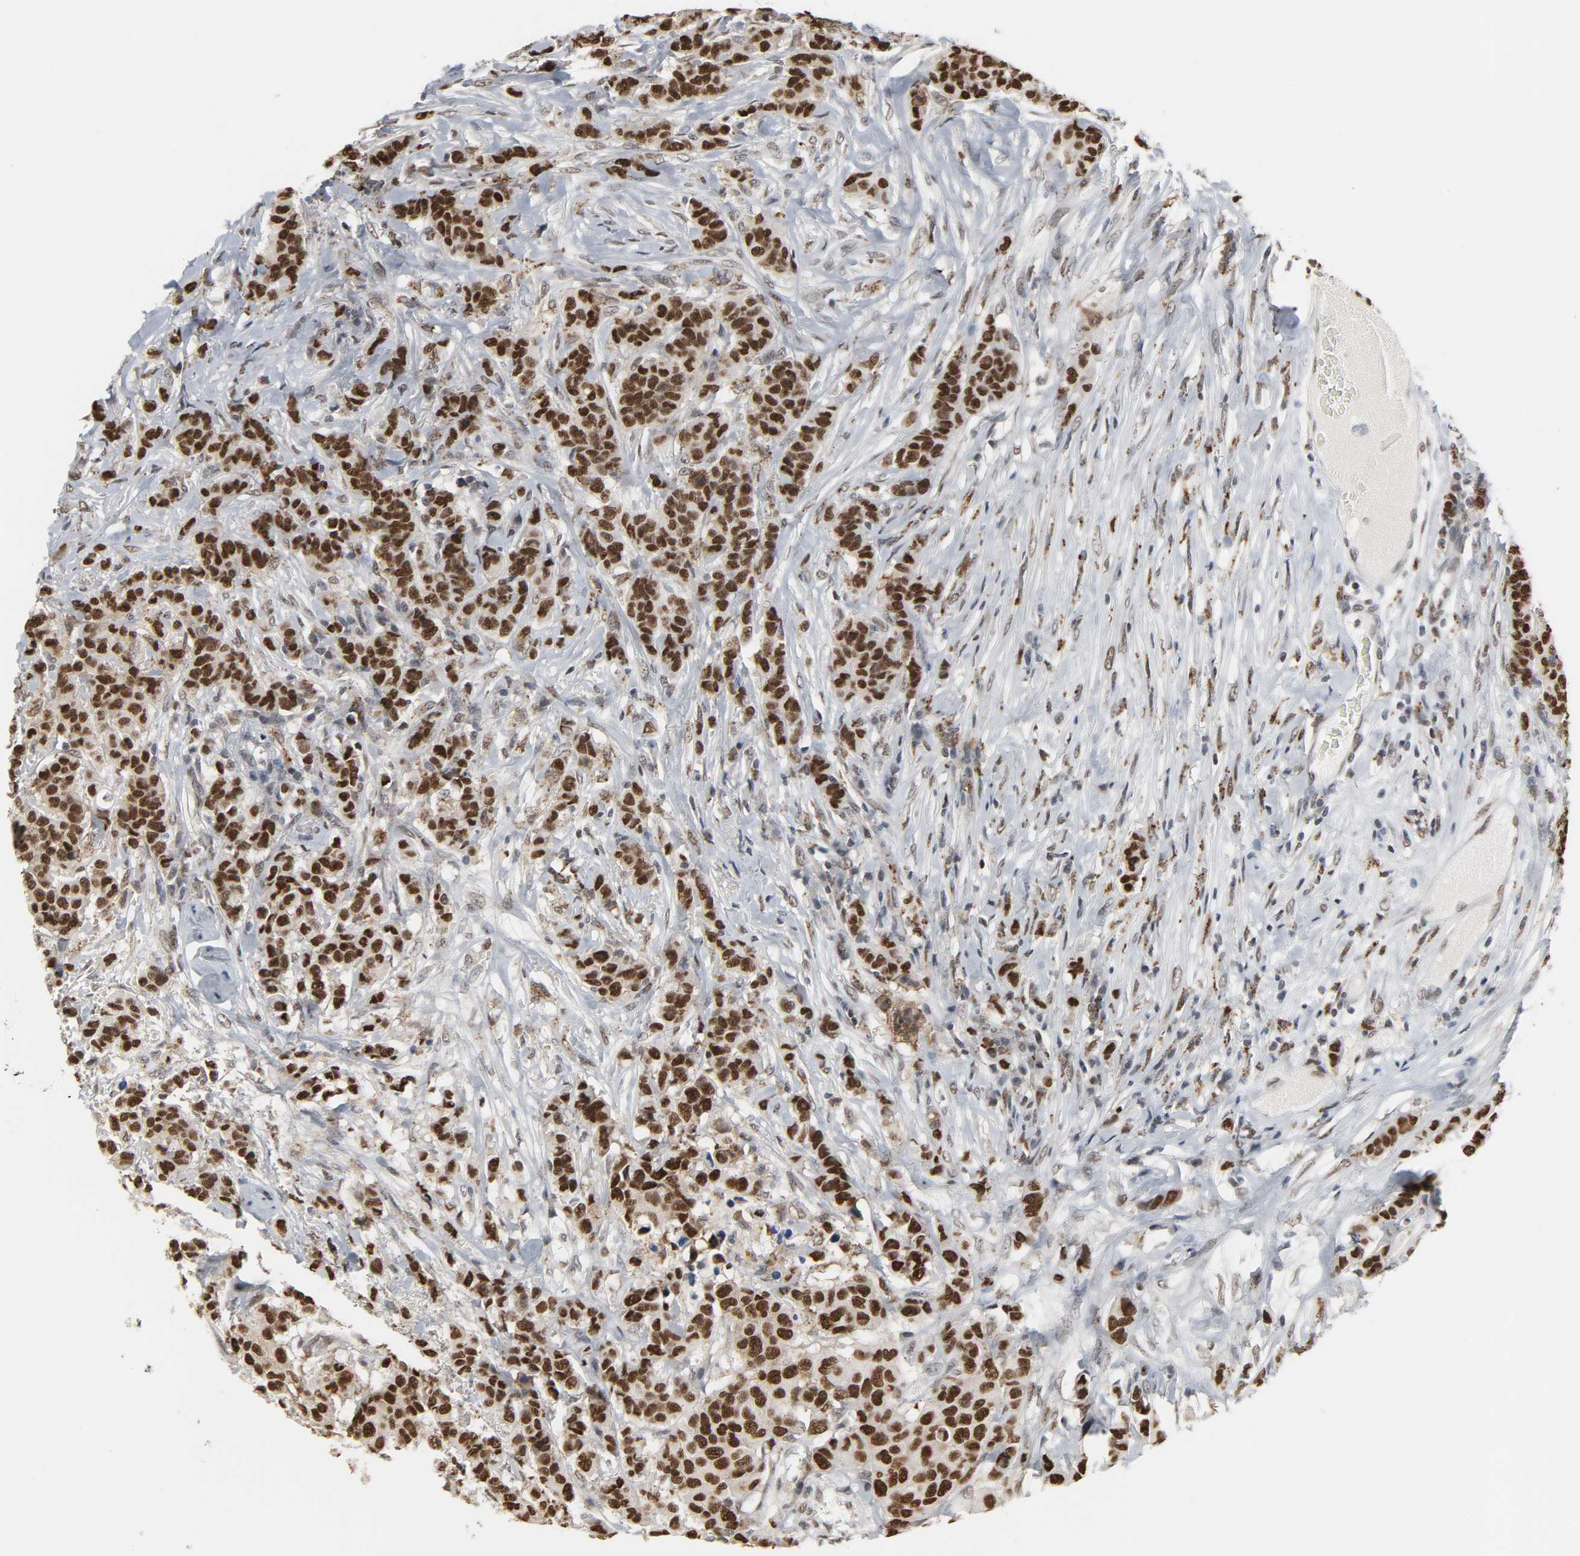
{"staining": {"intensity": "strong", "quantity": ">75%", "location": "nuclear"}, "tissue": "breast cancer", "cell_type": "Tumor cells", "image_type": "cancer", "snomed": [{"axis": "morphology", "description": "Duct carcinoma"}, {"axis": "topography", "description": "Breast"}], "caption": "The photomicrograph displays immunohistochemical staining of breast invasive ductal carcinoma. There is strong nuclear expression is identified in approximately >75% of tumor cells.", "gene": "DAZAP1", "patient": {"sex": "female", "age": 40}}